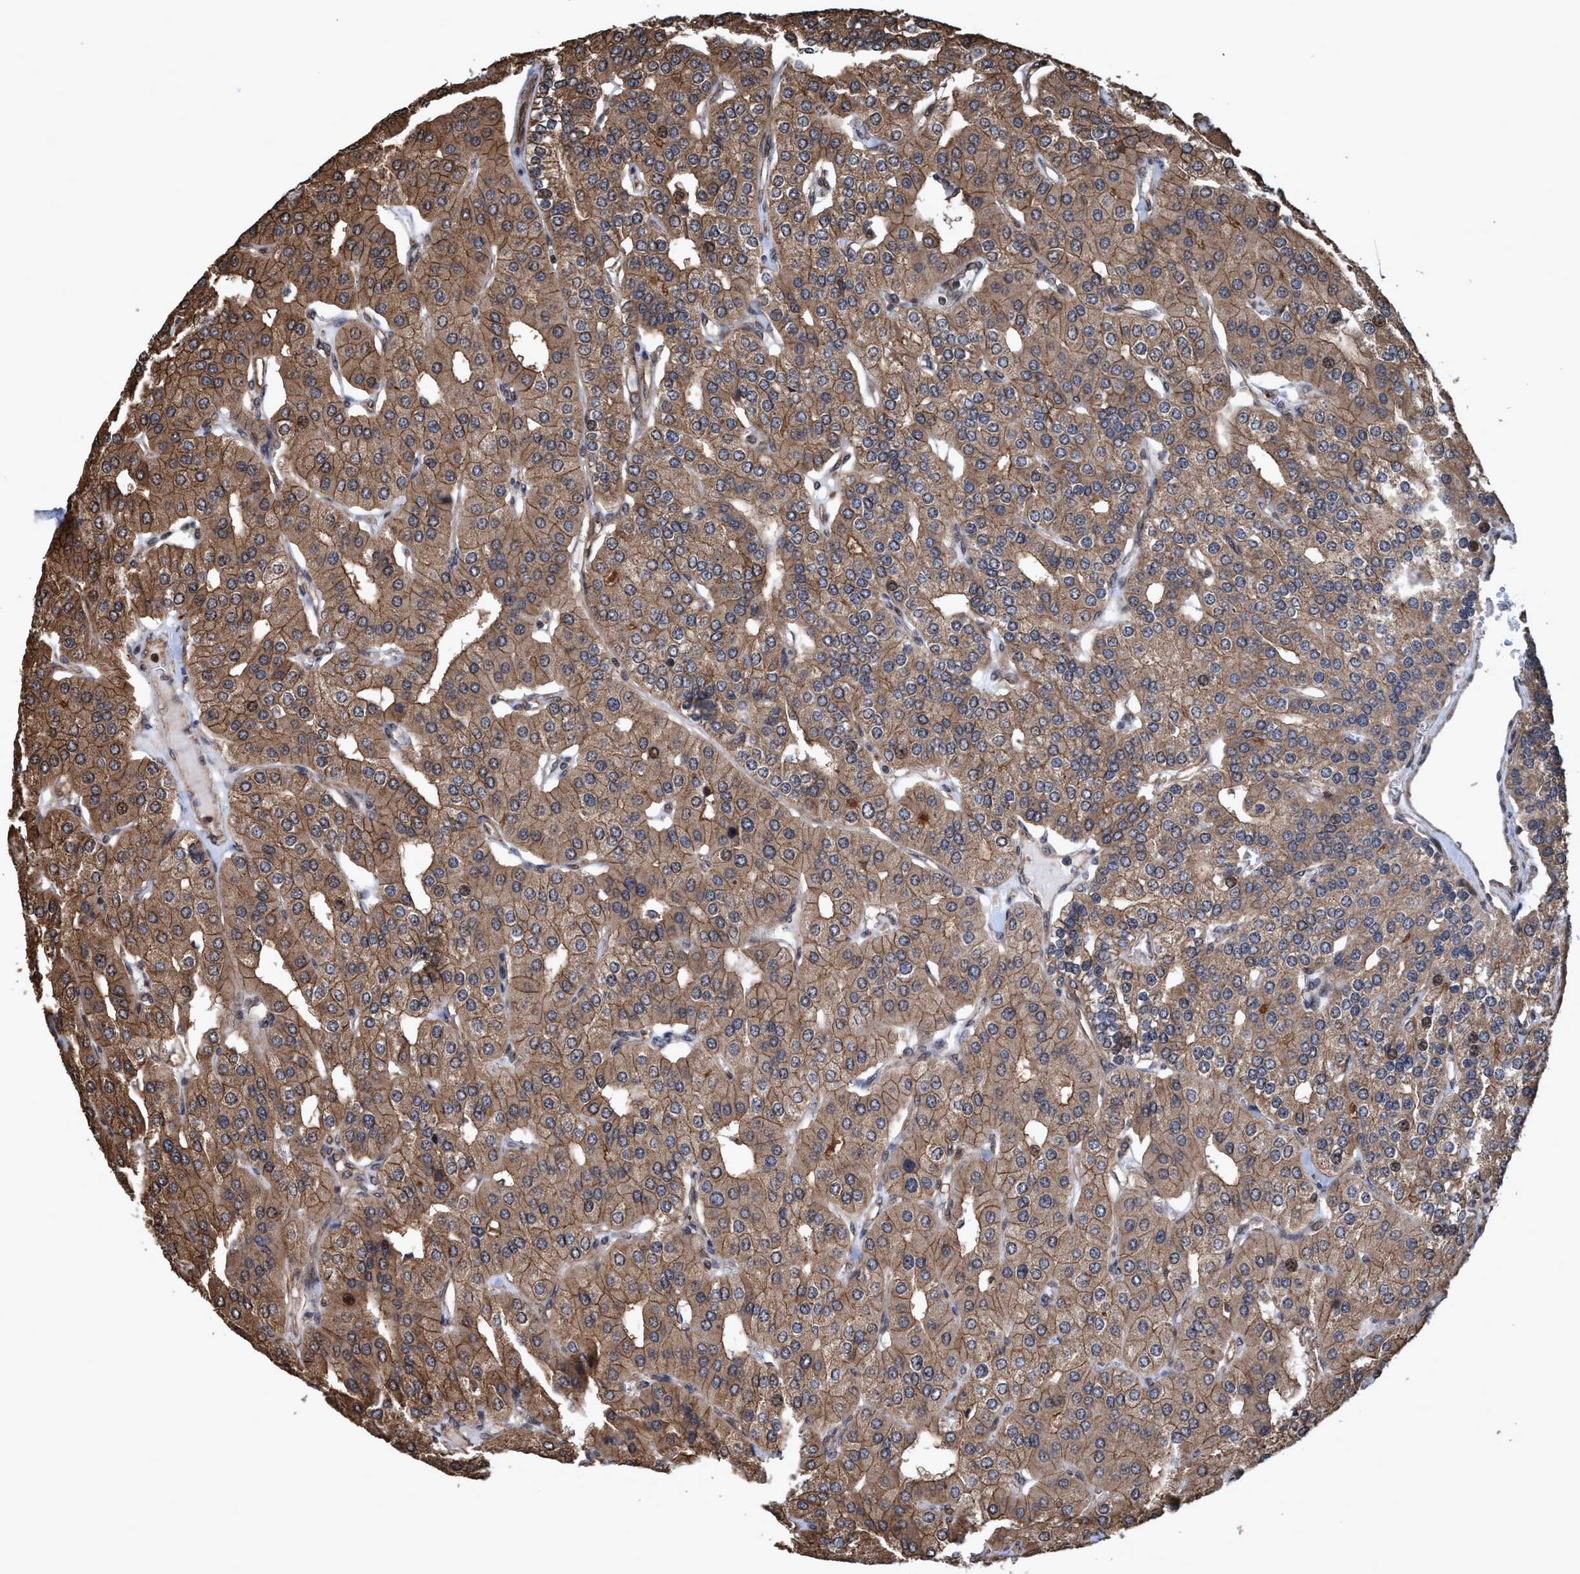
{"staining": {"intensity": "strong", "quantity": ">75%", "location": "cytoplasmic/membranous,nuclear"}, "tissue": "parathyroid gland", "cell_type": "Glandular cells", "image_type": "normal", "snomed": [{"axis": "morphology", "description": "Normal tissue, NOS"}, {"axis": "morphology", "description": "Adenoma, NOS"}, {"axis": "topography", "description": "Parathyroid gland"}], "caption": "Protein expression analysis of benign parathyroid gland demonstrates strong cytoplasmic/membranous,nuclear positivity in about >75% of glandular cells. (Brightfield microscopy of DAB IHC at high magnification).", "gene": "TRPC7", "patient": {"sex": "female", "age": 86}}